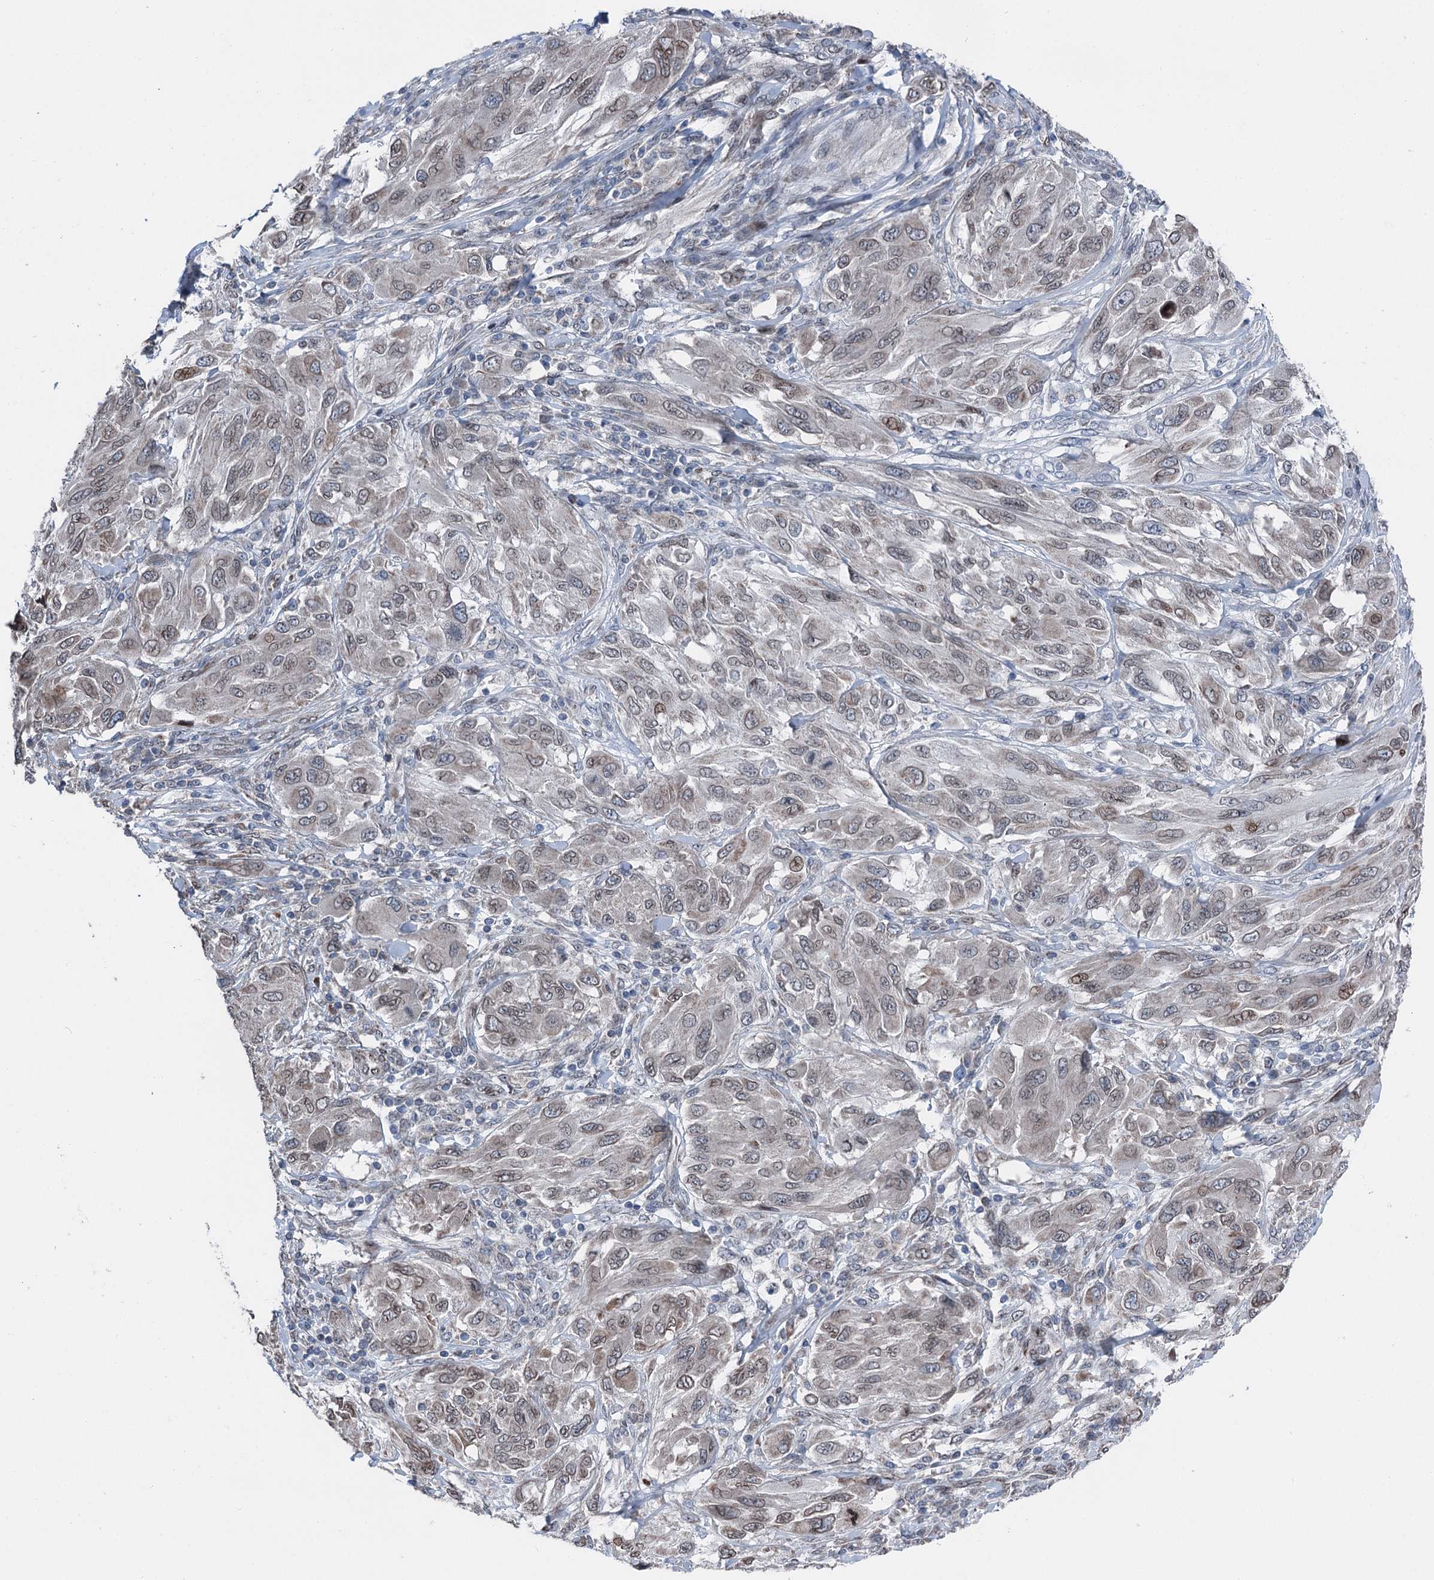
{"staining": {"intensity": "weak", "quantity": "25%-75%", "location": "cytoplasmic/membranous"}, "tissue": "melanoma", "cell_type": "Tumor cells", "image_type": "cancer", "snomed": [{"axis": "morphology", "description": "Malignant melanoma, NOS"}, {"axis": "topography", "description": "Skin"}], "caption": "DAB immunohistochemical staining of human melanoma exhibits weak cytoplasmic/membranous protein staining in approximately 25%-75% of tumor cells.", "gene": "MRPL14", "patient": {"sex": "female", "age": 91}}